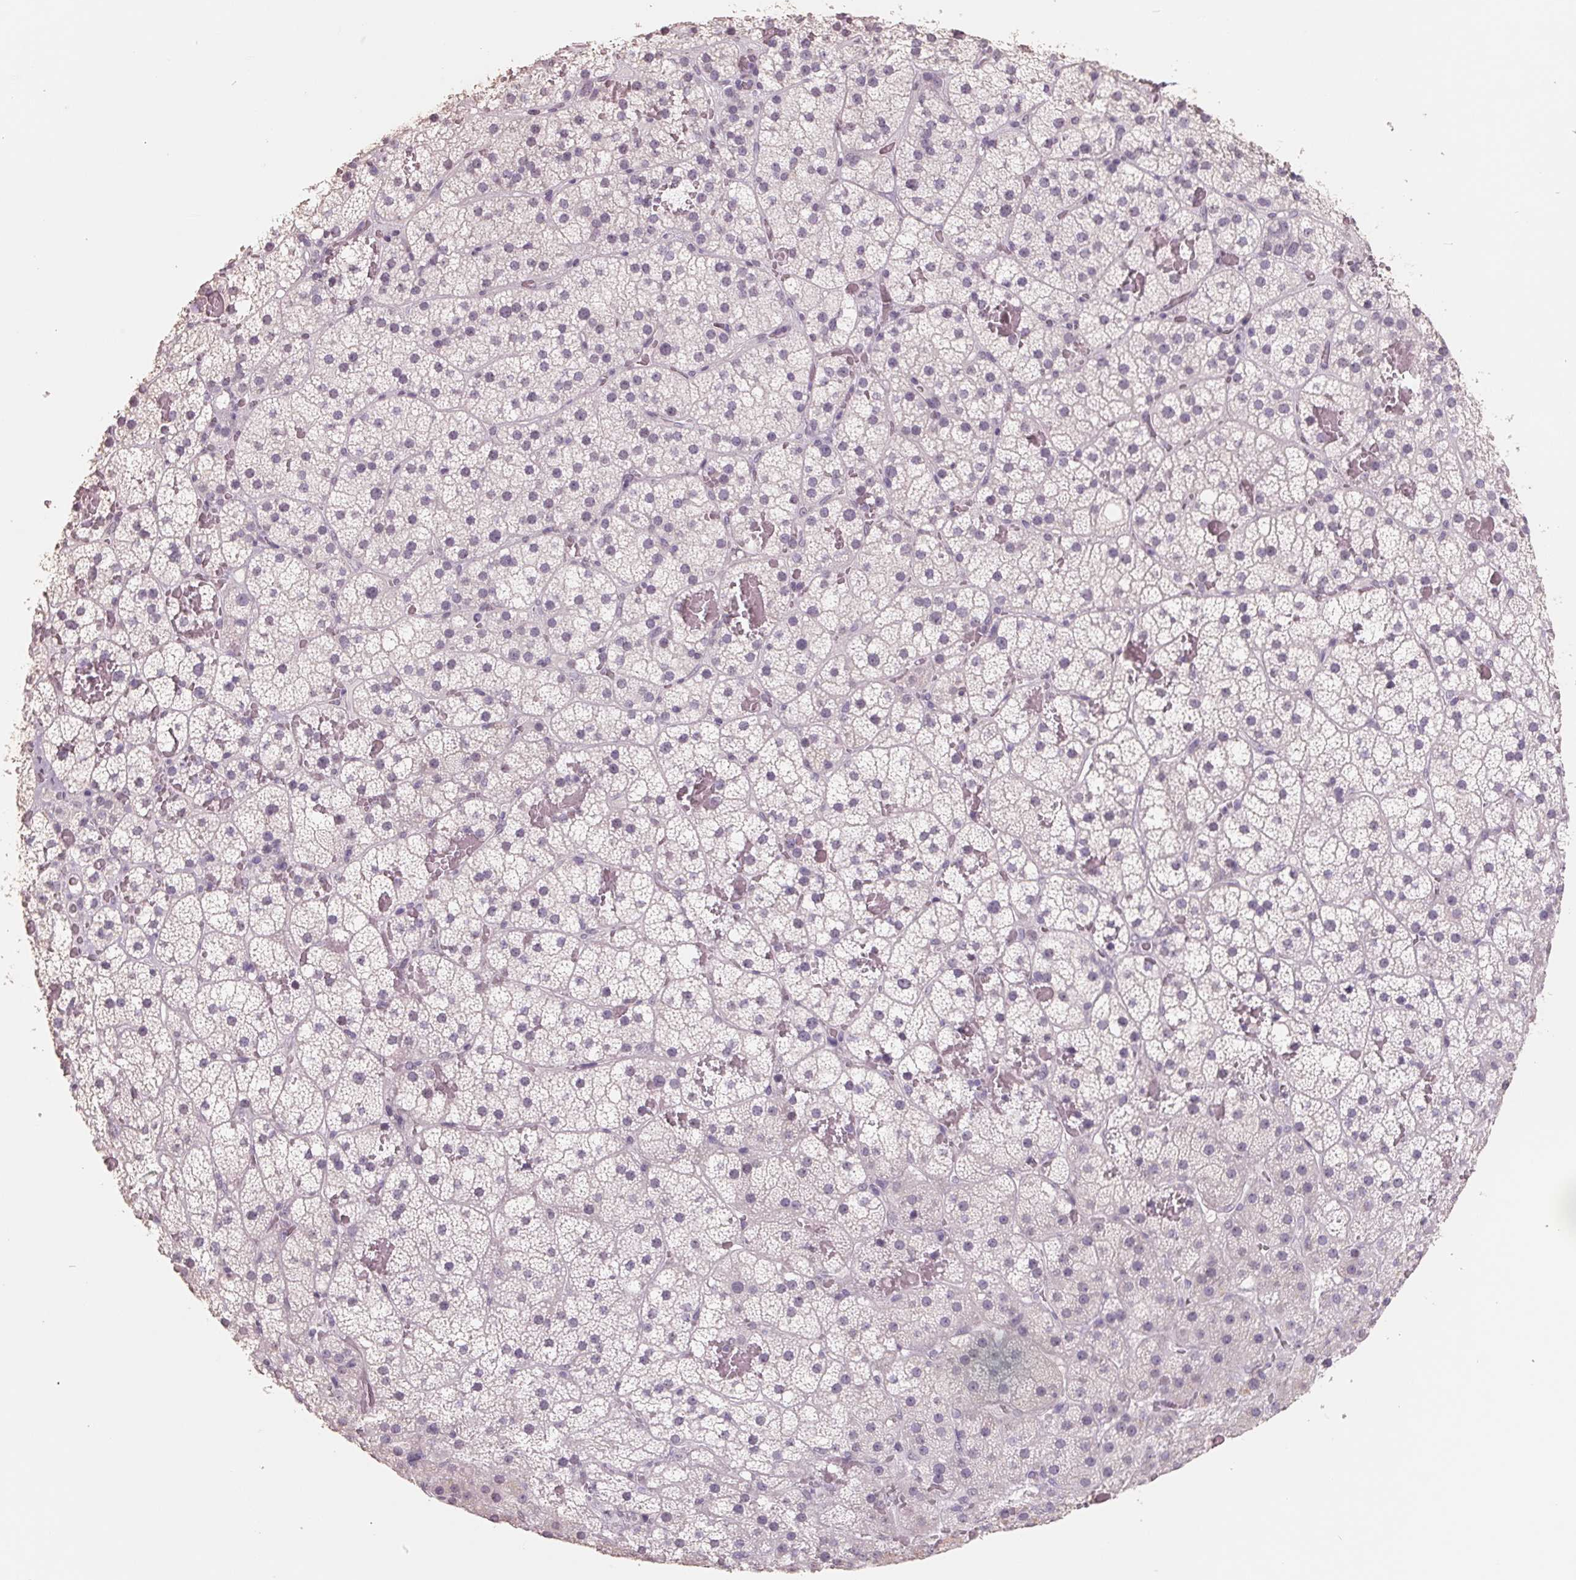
{"staining": {"intensity": "negative", "quantity": "none", "location": "none"}, "tissue": "adrenal gland", "cell_type": "Glandular cells", "image_type": "normal", "snomed": [{"axis": "morphology", "description": "Normal tissue, NOS"}, {"axis": "topography", "description": "Adrenal gland"}], "caption": "The image reveals no significant staining in glandular cells of adrenal gland.", "gene": "FTCD", "patient": {"sex": "male", "age": 53}}